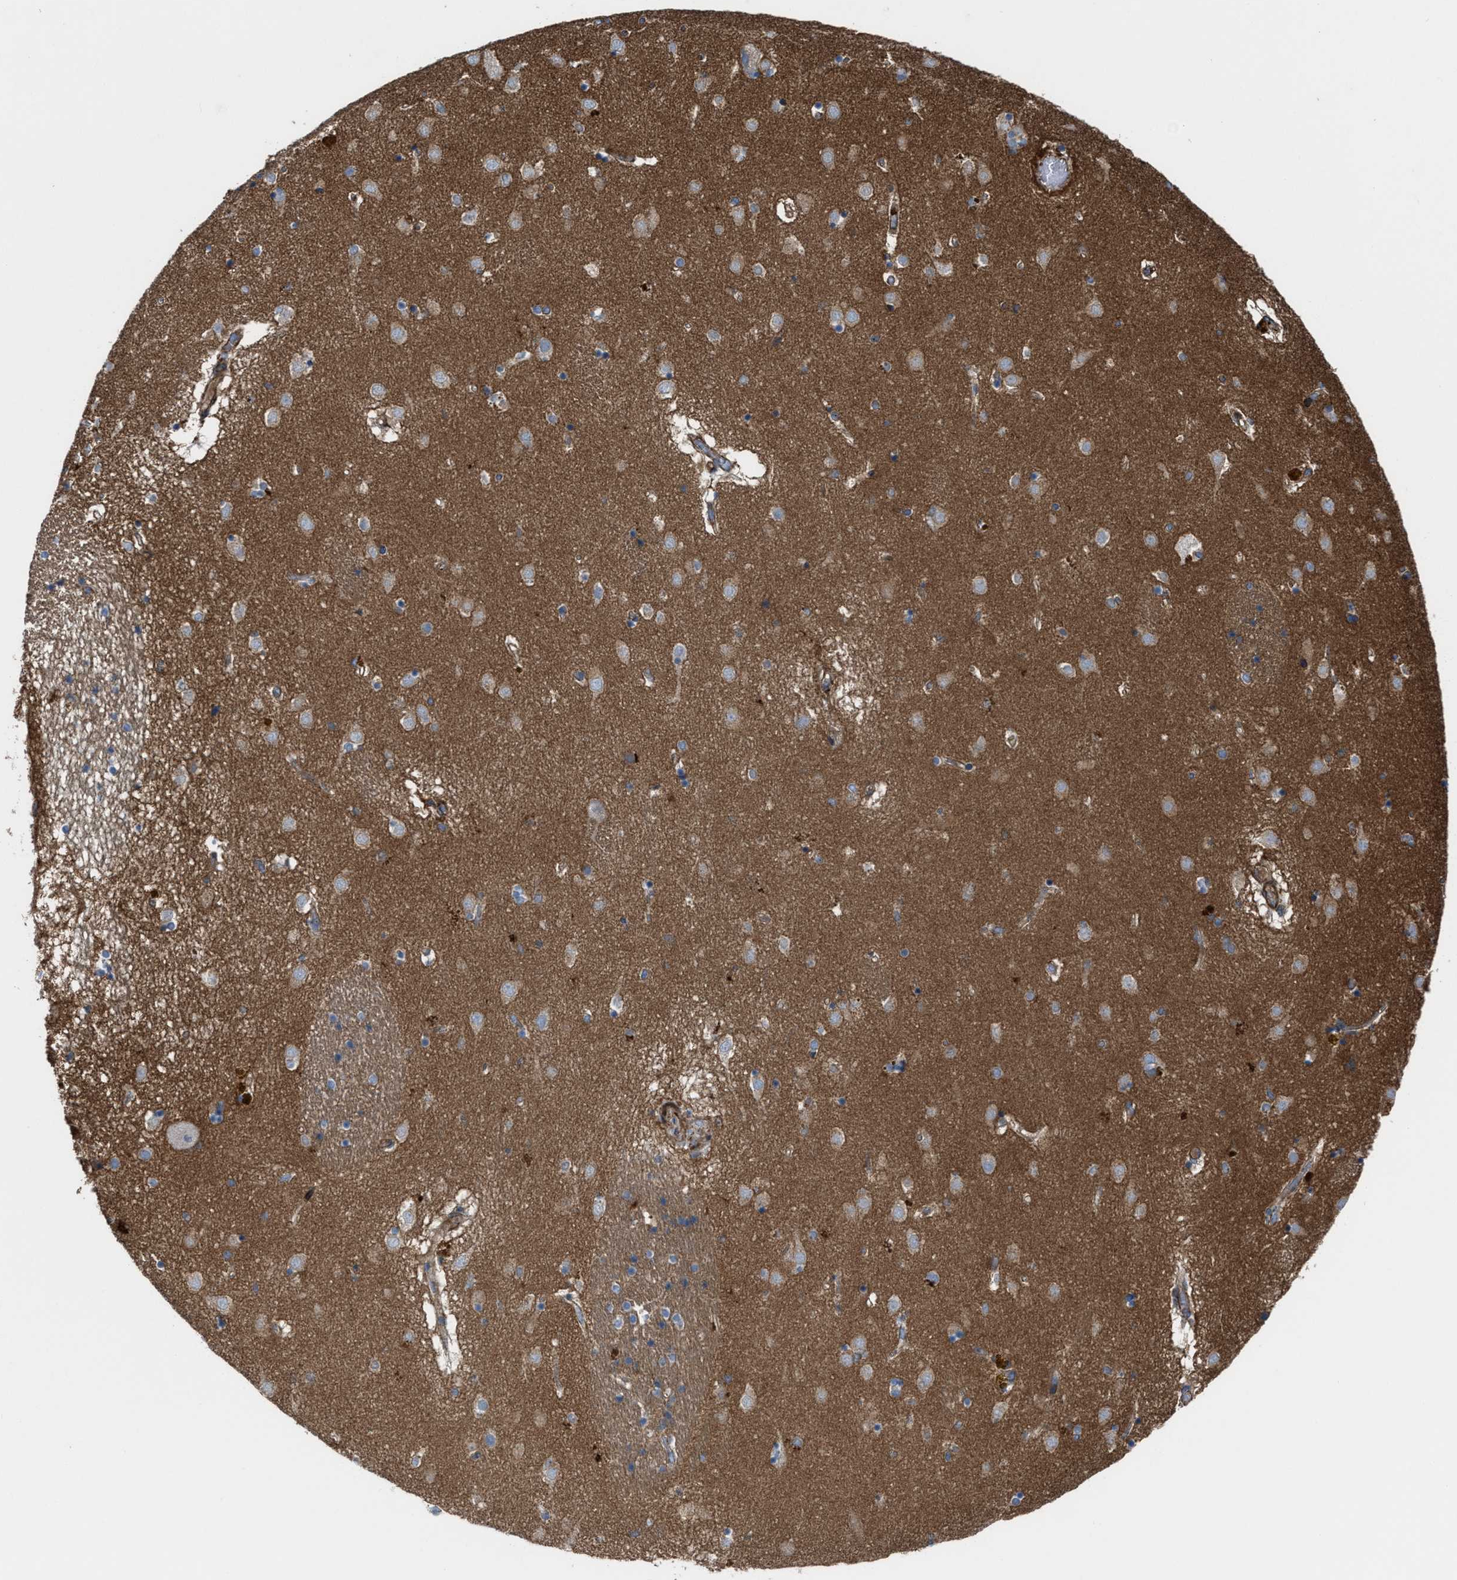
{"staining": {"intensity": "weak", "quantity": "<25%", "location": "cytoplasmic/membranous"}, "tissue": "caudate", "cell_type": "Glial cells", "image_type": "normal", "snomed": [{"axis": "morphology", "description": "Normal tissue, NOS"}, {"axis": "topography", "description": "Lateral ventricle wall"}], "caption": "This is a image of immunohistochemistry staining of unremarkable caudate, which shows no expression in glial cells. Brightfield microscopy of immunohistochemistry stained with DAB (3,3'-diaminobenzidine) (brown) and hematoxylin (blue), captured at high magnification.", "gene": "AGPAT2", "patient": {"sex": "male", "age": 70}}